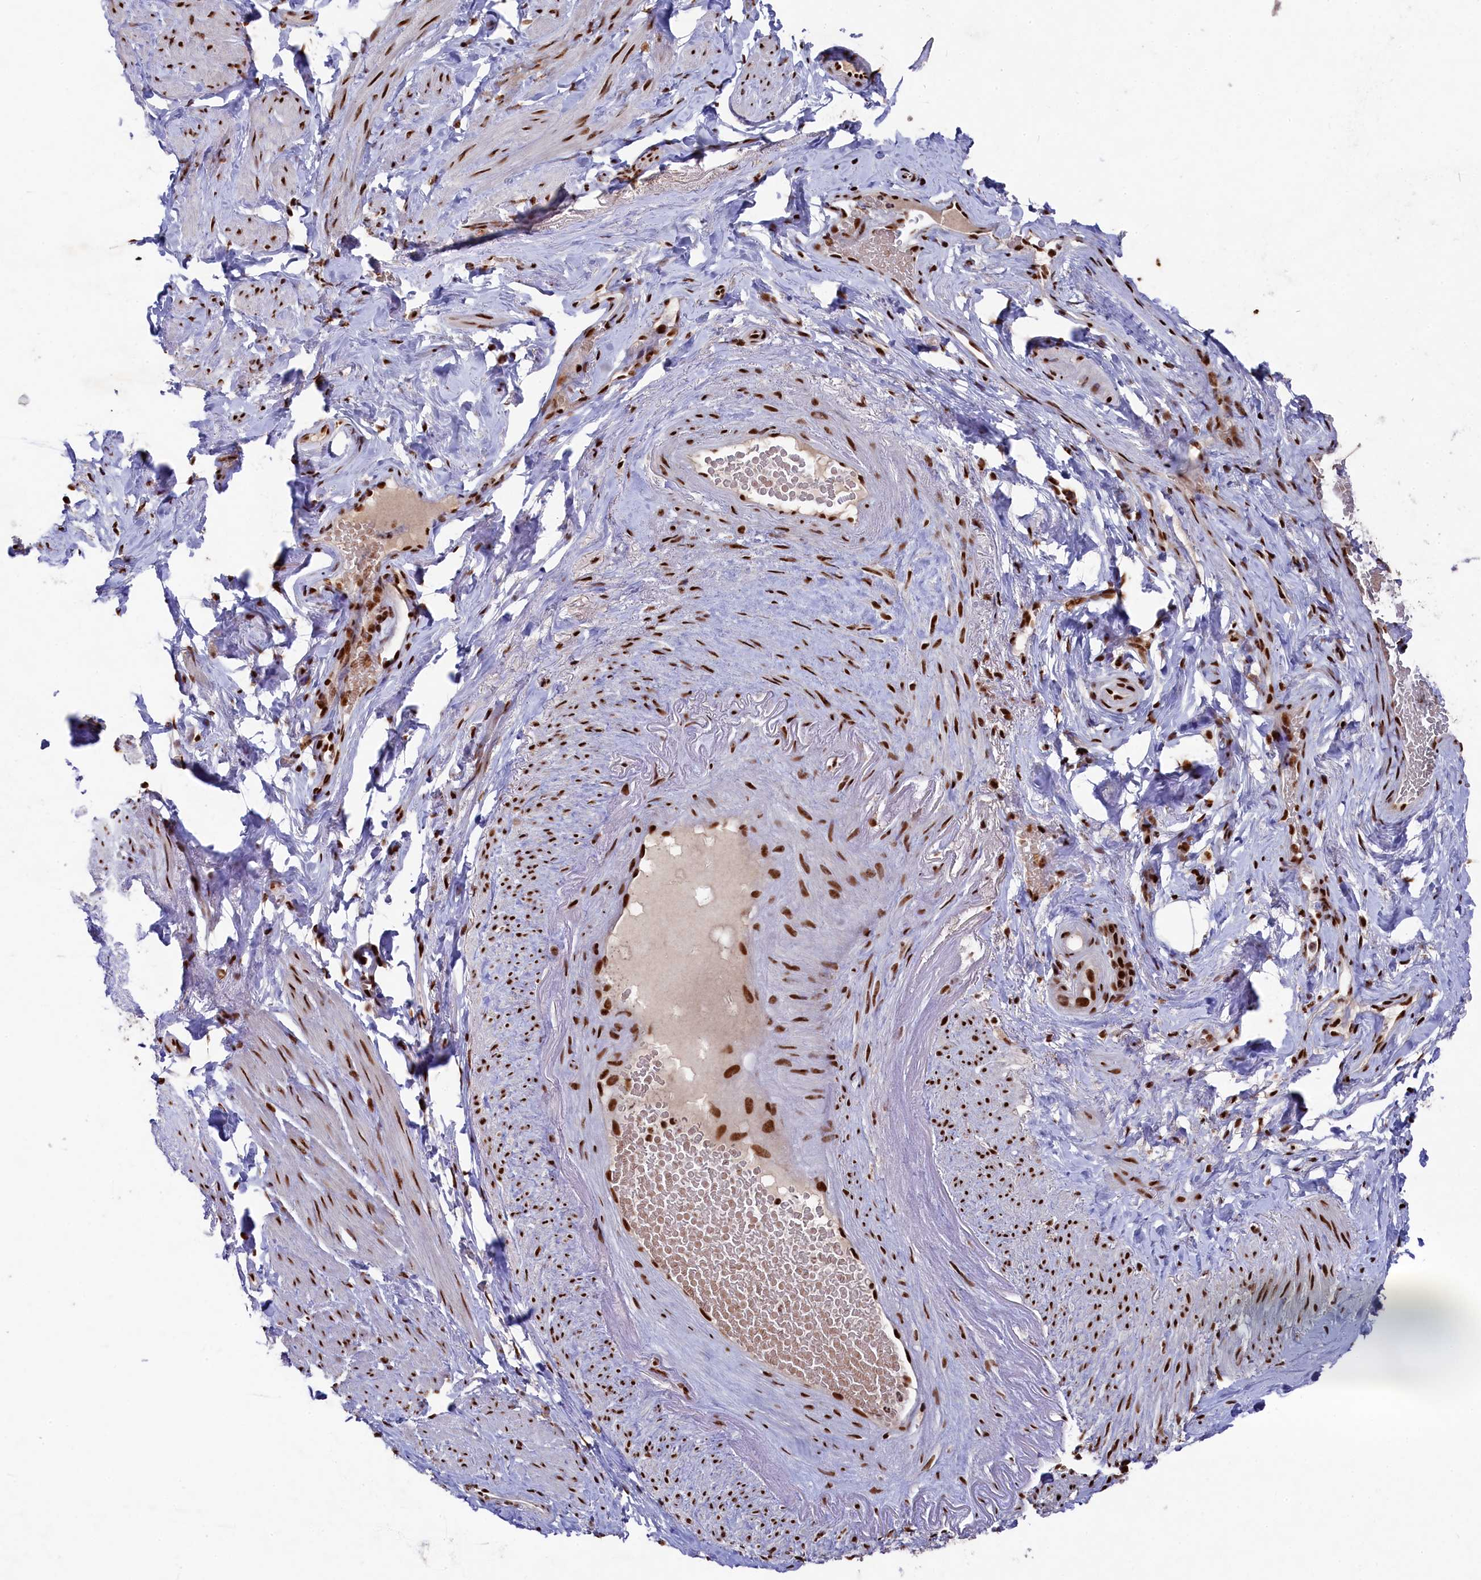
{"staining": {"intensity": "moderate", "quantity": ">75%", "location": "nuclear"}, "tissue": "smooth muscle", "cell_type": "Smooth muscle cells", "image_type": "normal", "snomed": [{"axis": "morphology", "description": "Normal tissue, NOS"}, {"axis": "topography", "description": "Smooth muscle"}, {"axis": "topography", "description": "Peripheral nerve tissue"}], "caption": "Brown immunohistochemical staining in normal smooth muscle reveals moderate nuclear positivity in approximately >75% of smooth muscle cells.", "gene": "PRPF31", "patient": {"sex": "male", "age": 69}}